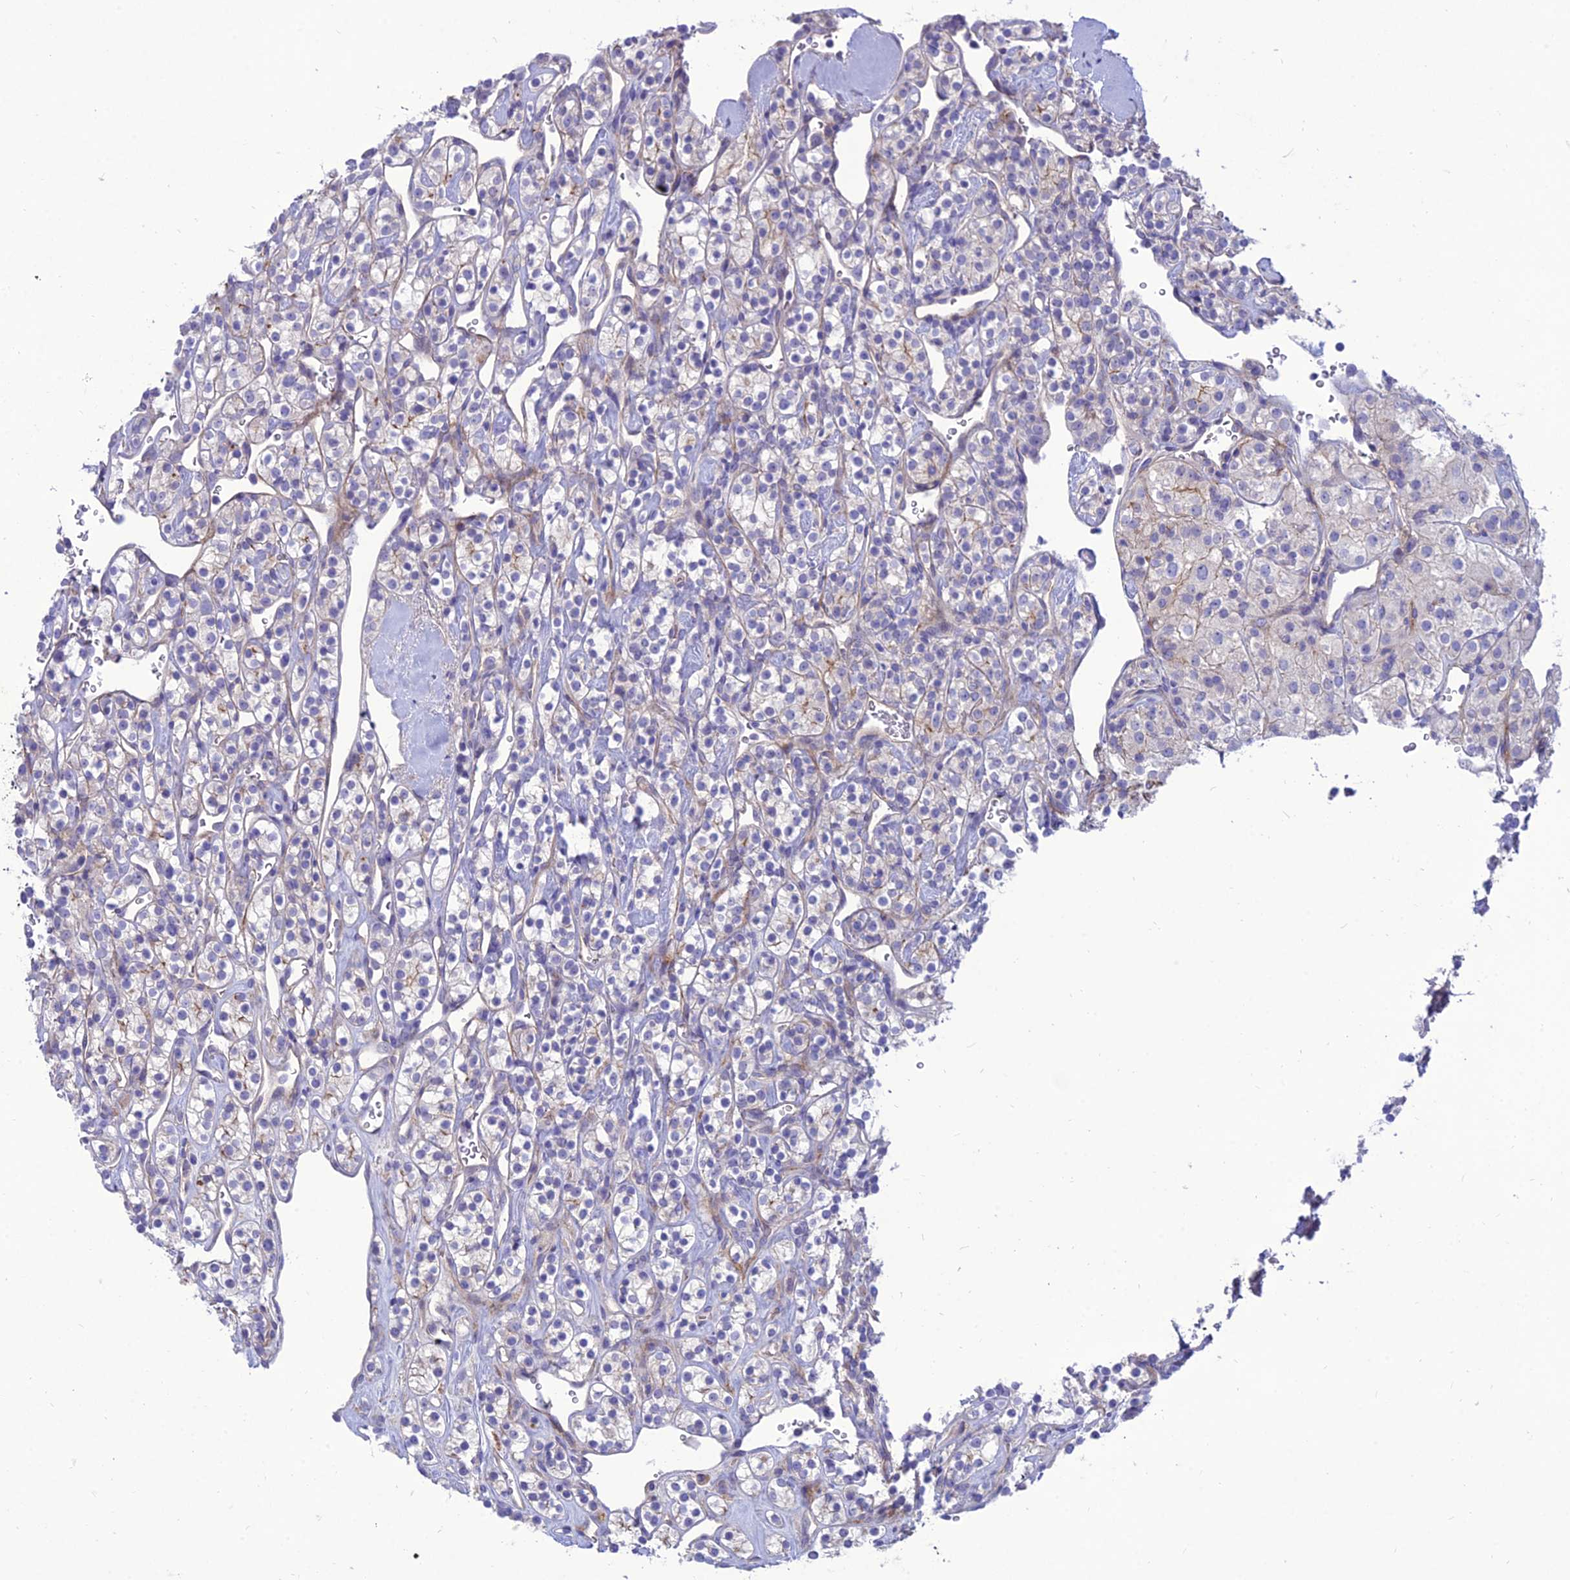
{"staining": {"intensity": "weak", "quantity": "<25%", "location": "cytoplasmic/membranous"}, "tissue": "renal cancer", "cell_type": "Tumor cells", "image_type": "cancer", "snomed": [{"axis": "morphology", "description": "Adenocarcinoma, NOS"}, {"axis": "topography", "description": "Kidney"}], "caption": "High magnification brightfield microscopy of renal cancer (adenocarcinoma) stained with DAB (3,3'-diaminobenzidine) (brown) and counterstained with hematoxylin (blue): tumor cells show no significant expression.", "gene": "TEKT3", "patient": {"sex": "male", "age": 77}}